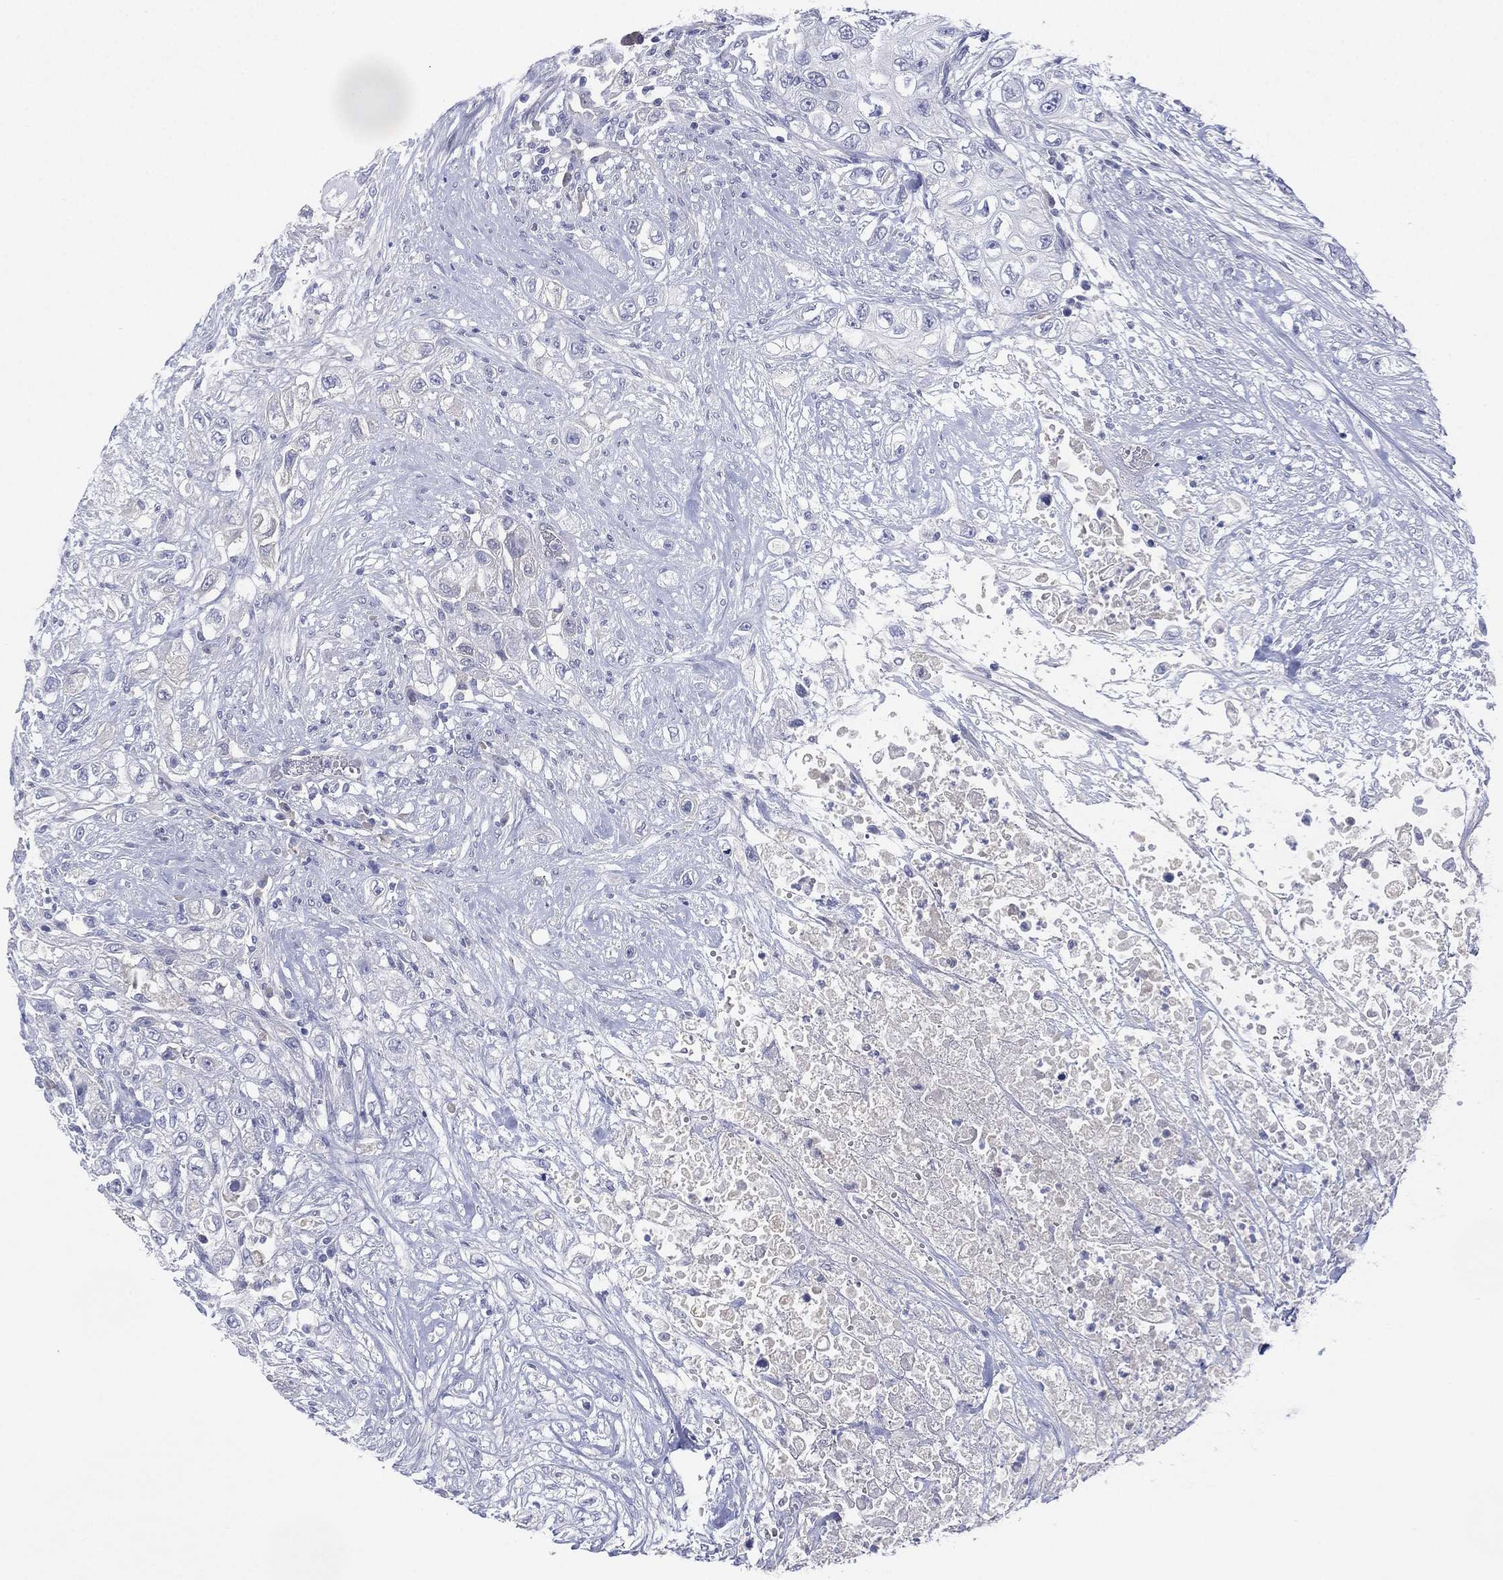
{"staining": {"intensity": "negative", "quantity": "none", "location": "none"}, "tissue": "urothelial cancer", "cell_type": "Tumor cells", "image_type": "cancer", "snomed": [{"axis": "morphology", "description": "Urothelial carcinoma, High grade"}, {"axis": "topography", "description": "Urinary bladder"}], "caption": "Tumor cells show no significant protein positivity in urothelial carcinoma (high-grade).", "gene": "DDAH1", "patient": {"sex": "female", "age": 56}}